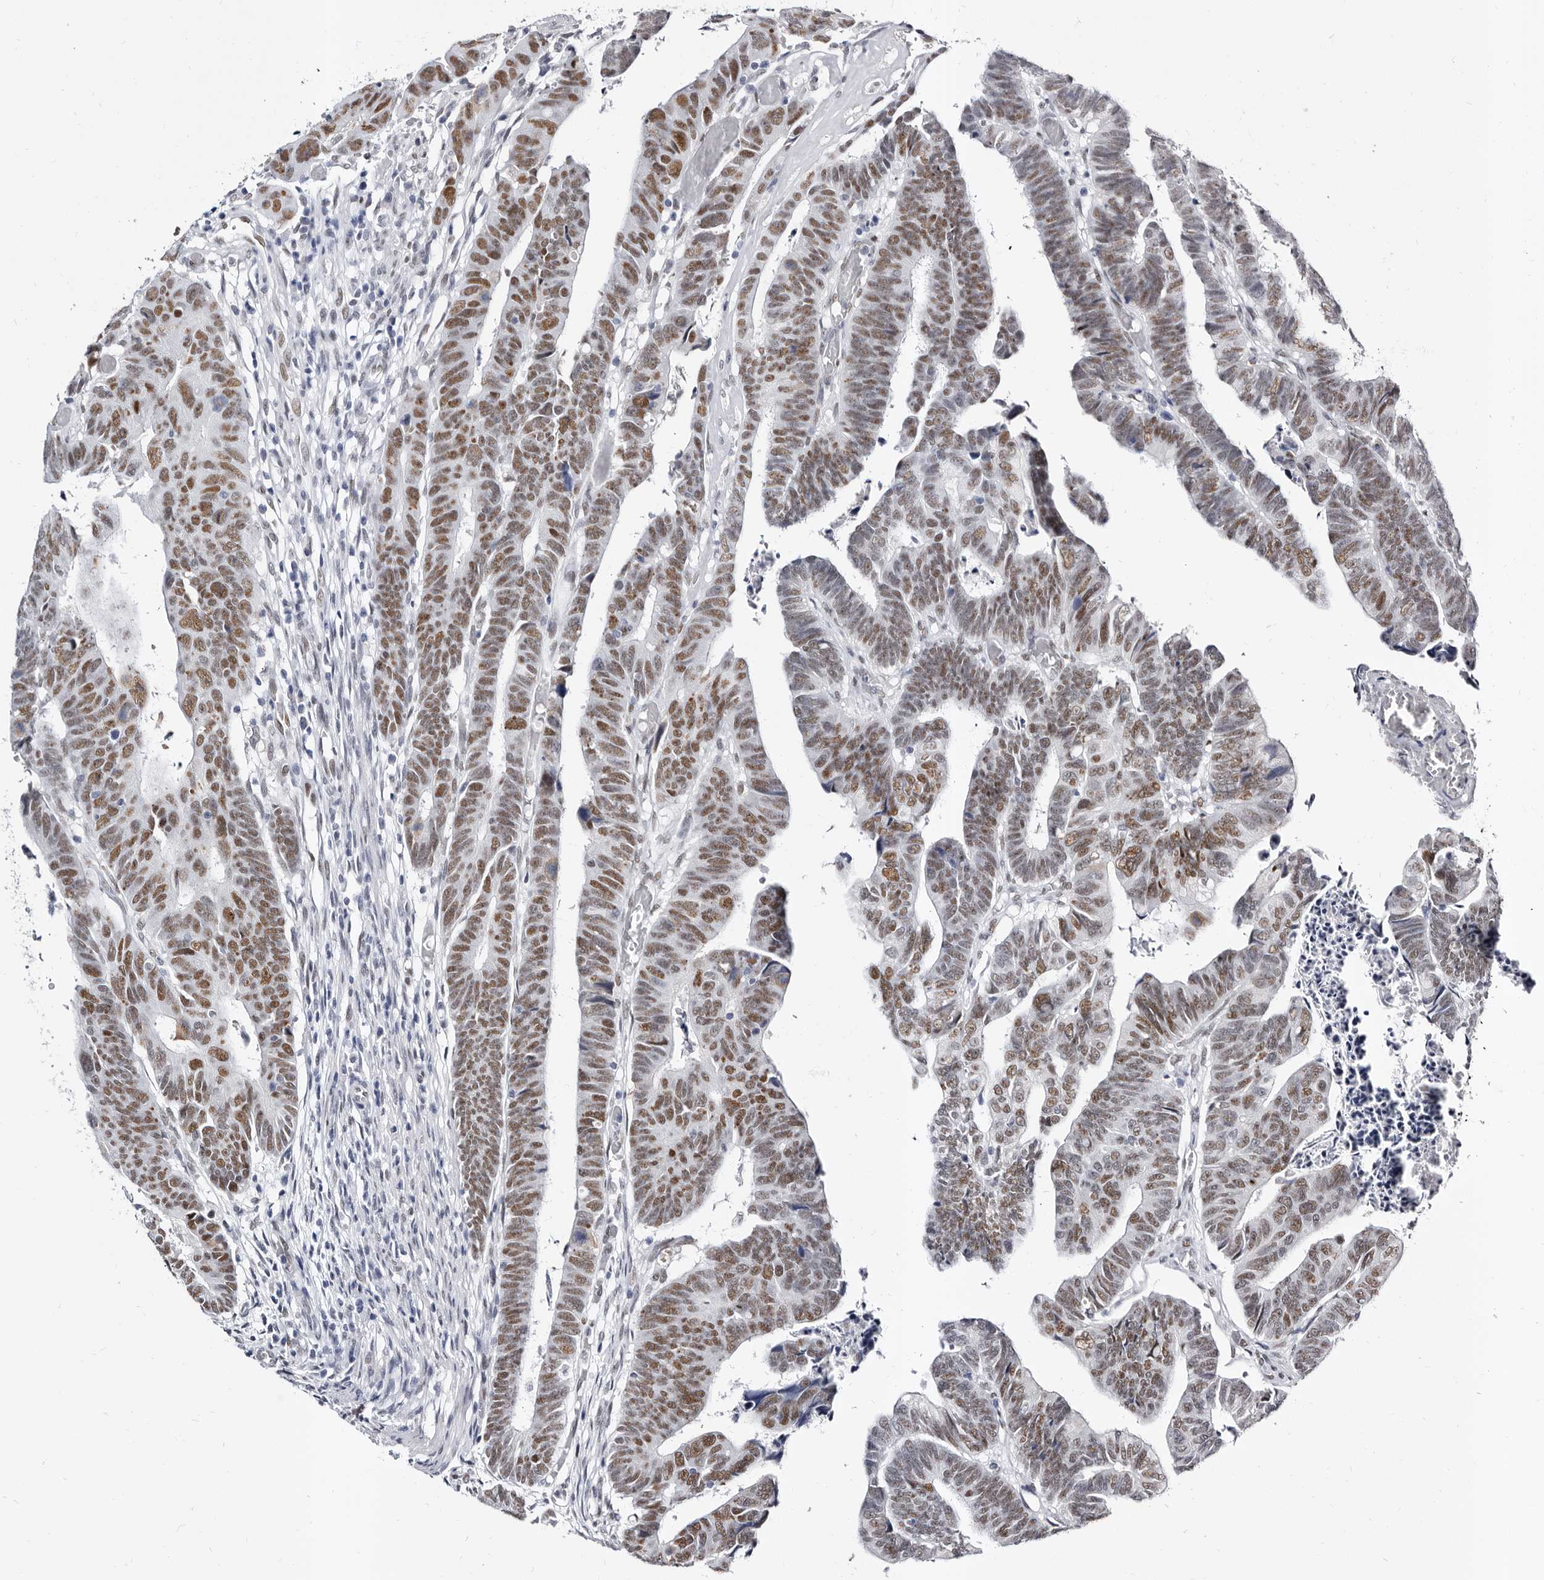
{"staining": {"intensity": "moderate", "quantity": ">75%", "location": "nuclear"}, "tissue": "colorectal cancer", "cell_type": "Tumor cells", "image_type": "cancer", "snomed": [{"axis": "morphology", "description": "Adenocarcinoma, NOS"}, {"axis": "topography", "description": "Rectum"}], "caption": "A photomicrograph showing moderate nuclear staining in approximately >75% of tumor cells in colorectal adenocarcinoma, as visualized by brown immunohistochemical staining.", "gene": "ZNF326", "patient": {"sex": "female", "age": 65}}